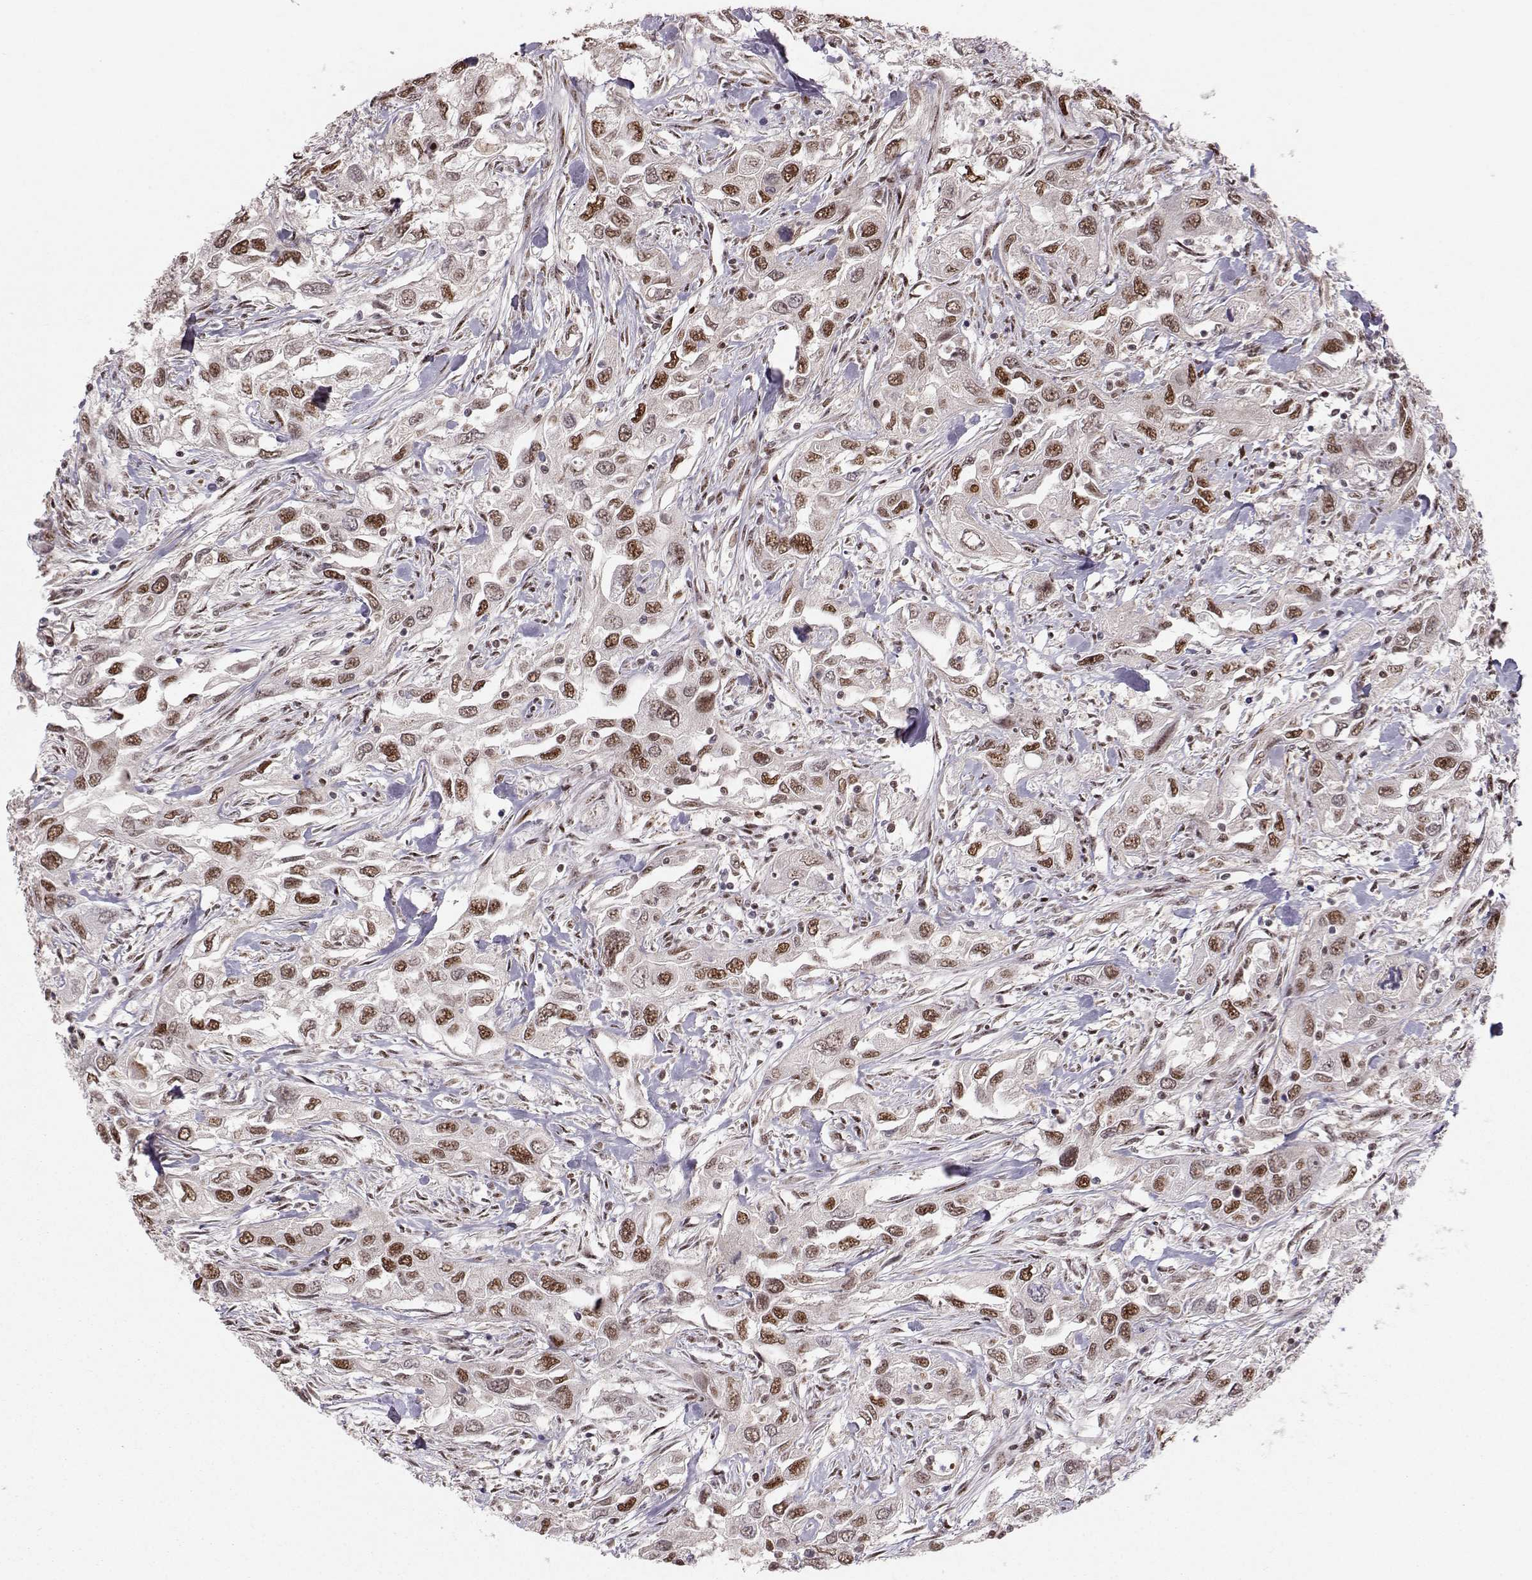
{"staining": {"intensity": "strong", "quantity": "25%-75%", "location": "nuclear"}, "tissue": "urothelial cancer", "cell_type": "Tumor cells", "image_type": "cancer", "snomed": [{"axis": "morphology", "description": "Urothelial carcinoma, High grade"}, {"axis": "topography", "description": "Urinary bladder"}], "caption": "Human urothelial carcinoma (high-grade) stained with a brown dye demonstrates strong nuclear positive positivity in about 25%-75% of tumor cells.", "gene": "SNAPC2", "patient": {"sex": "male", "age": 76}}